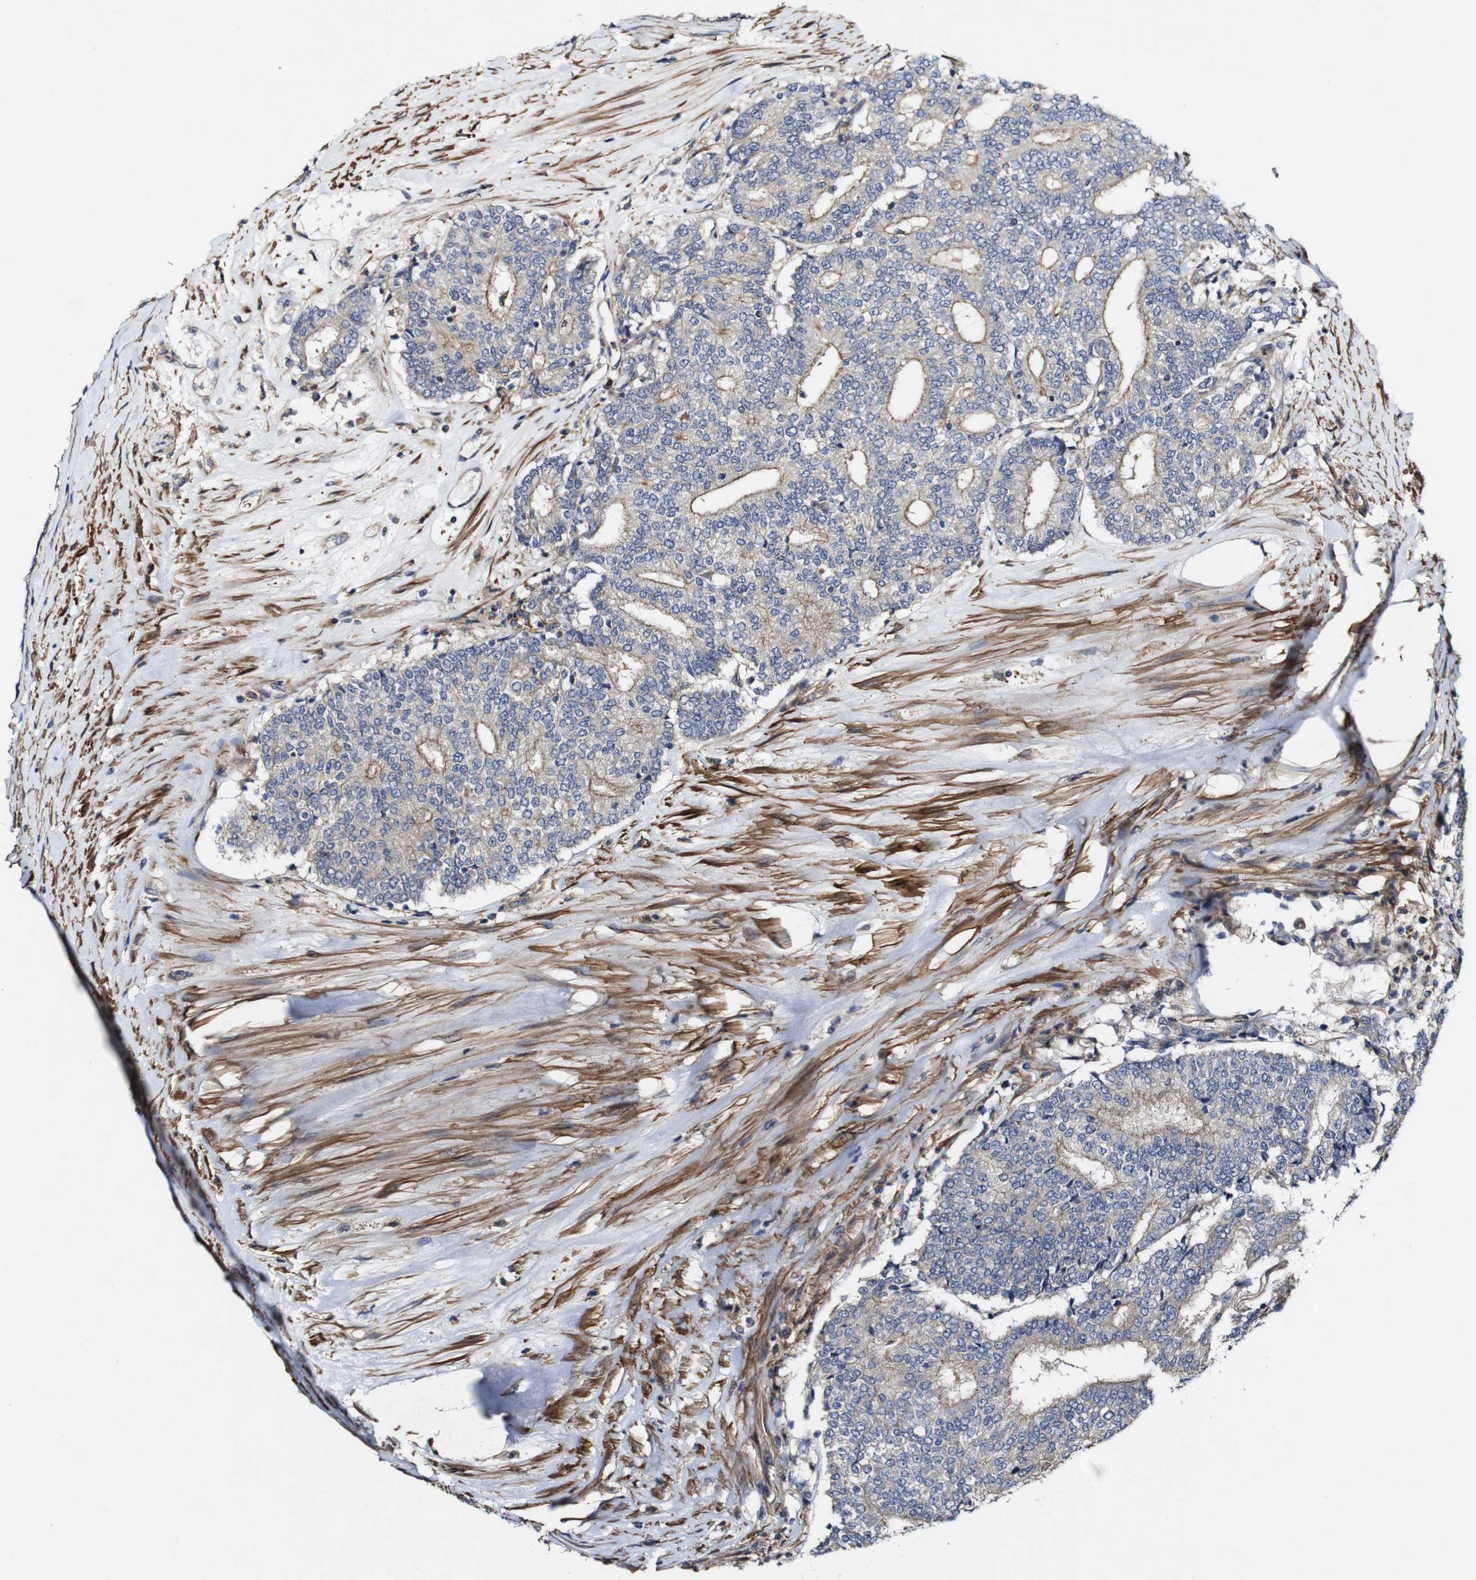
{"staining": {"intensity": "weak", "quantity": ">75%", "location": "cytoplasmic/membranous"}, "tissue": "prostate cancer", "cell_type": "Tumor cells", "image_type": "cancer", "snomed": [{"axis": "morphology", "description": "Normal tissue, NOS"}, {"axis": "morphology", "description": "Adenocarcinoma, High grade"}, {"axis": "topography", "description": "Prostate"}, {"axis": "topography", "description": "Seminal veicle"}], "caption": "IHC staining of prostate cancer, which displays low levels of weak cytoplasmic/membranous expression in about >75% of tumor cells indicating weak cytoplasmic/membranous protein positivity. The staining was performed using DAB (3,3'-diaminobenzidine) (brown) for protein detection and nuclei were counterstained in hematoxylin (blue).", "gene": "GSDME", "patient": {"sex": "male", "age": 55}}